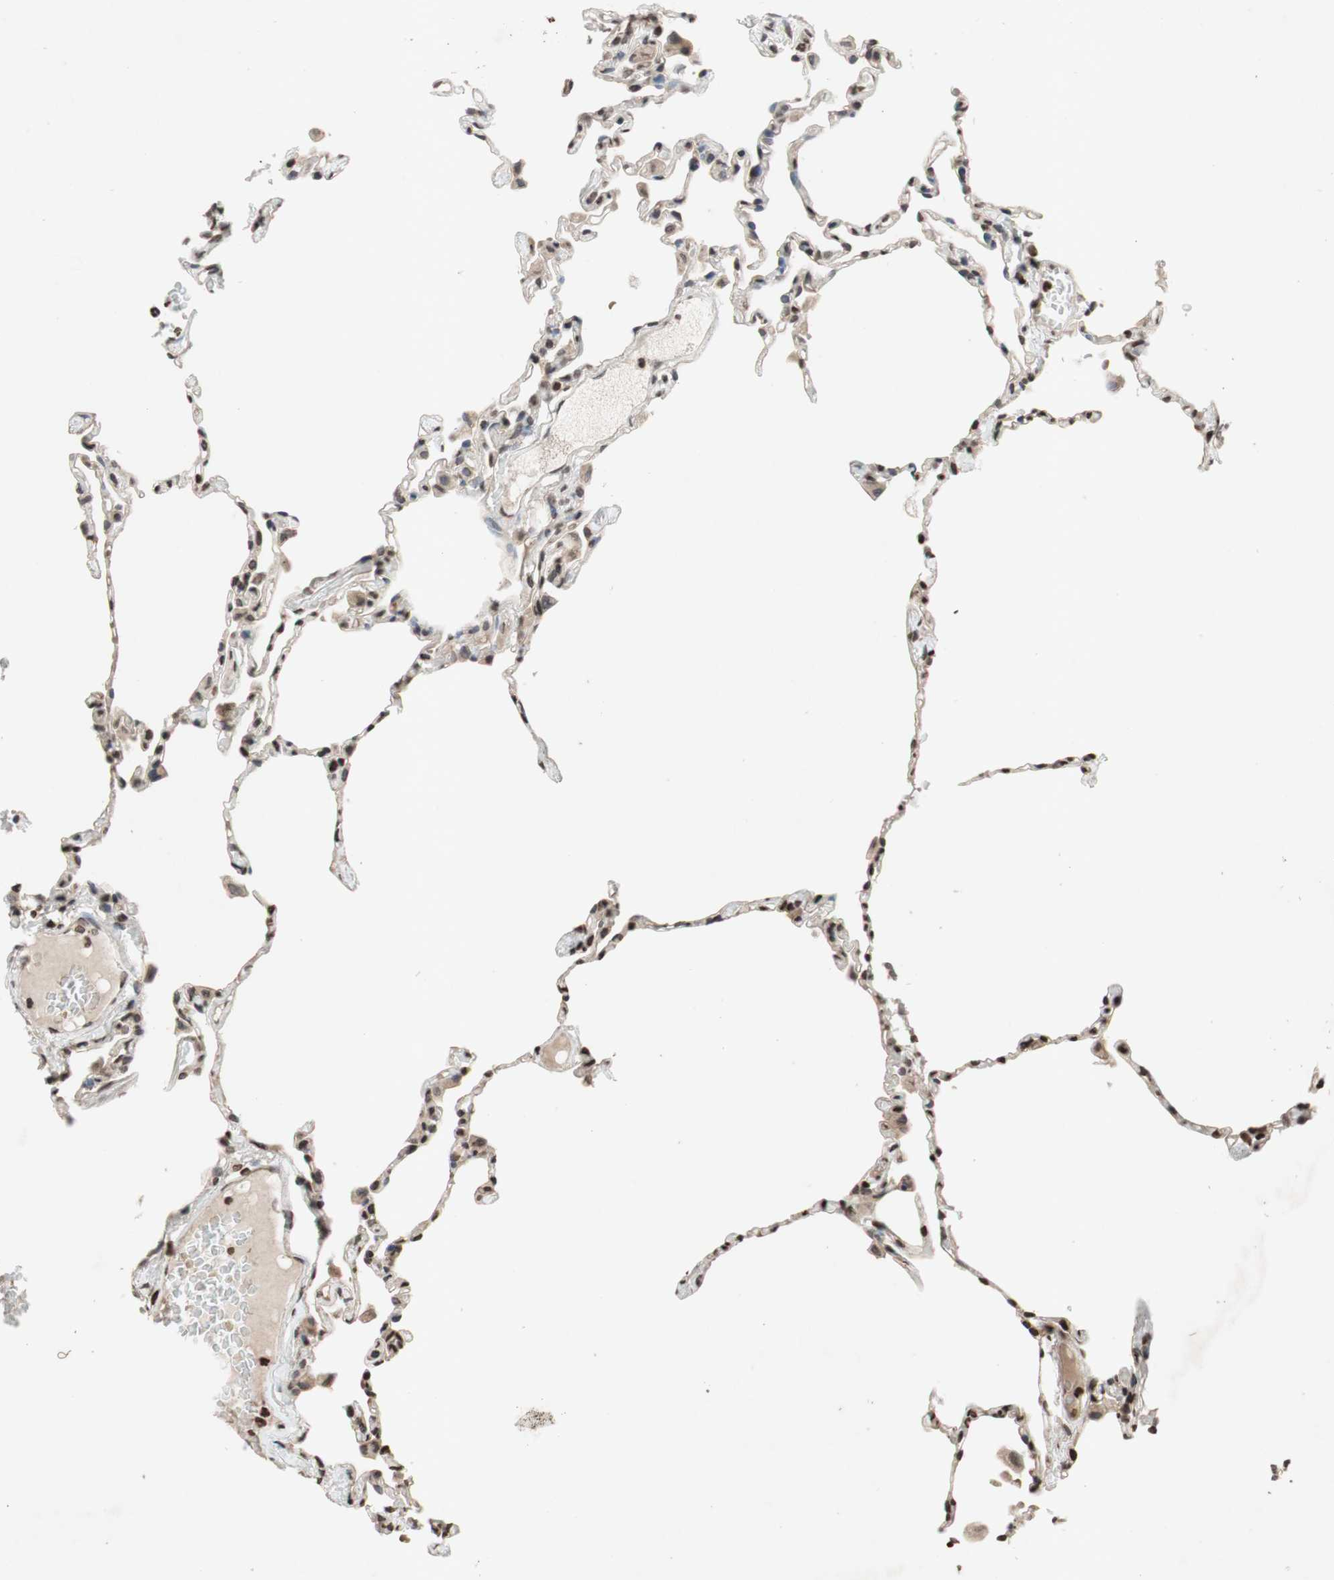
{"staining": {"intensity": "moderate", "quantity": ">75%", "location": "nuclear"}, "tissue": "lung", "cell_type": "Alveolar cells", "image_type": "normal", "snomed": [{"axis": "morphology", "description": "Normal tissue, NOS"}, {"axis": "topography", "description": "Lung"}], "caption": "This histopathology image displays immunohistochemistry staining of benign lung, with medium moderate nuclear positivity in approximately >75% of alveolar cells.", "gene": "MCM6", "patient": {"sex": "female", "age": 49}}